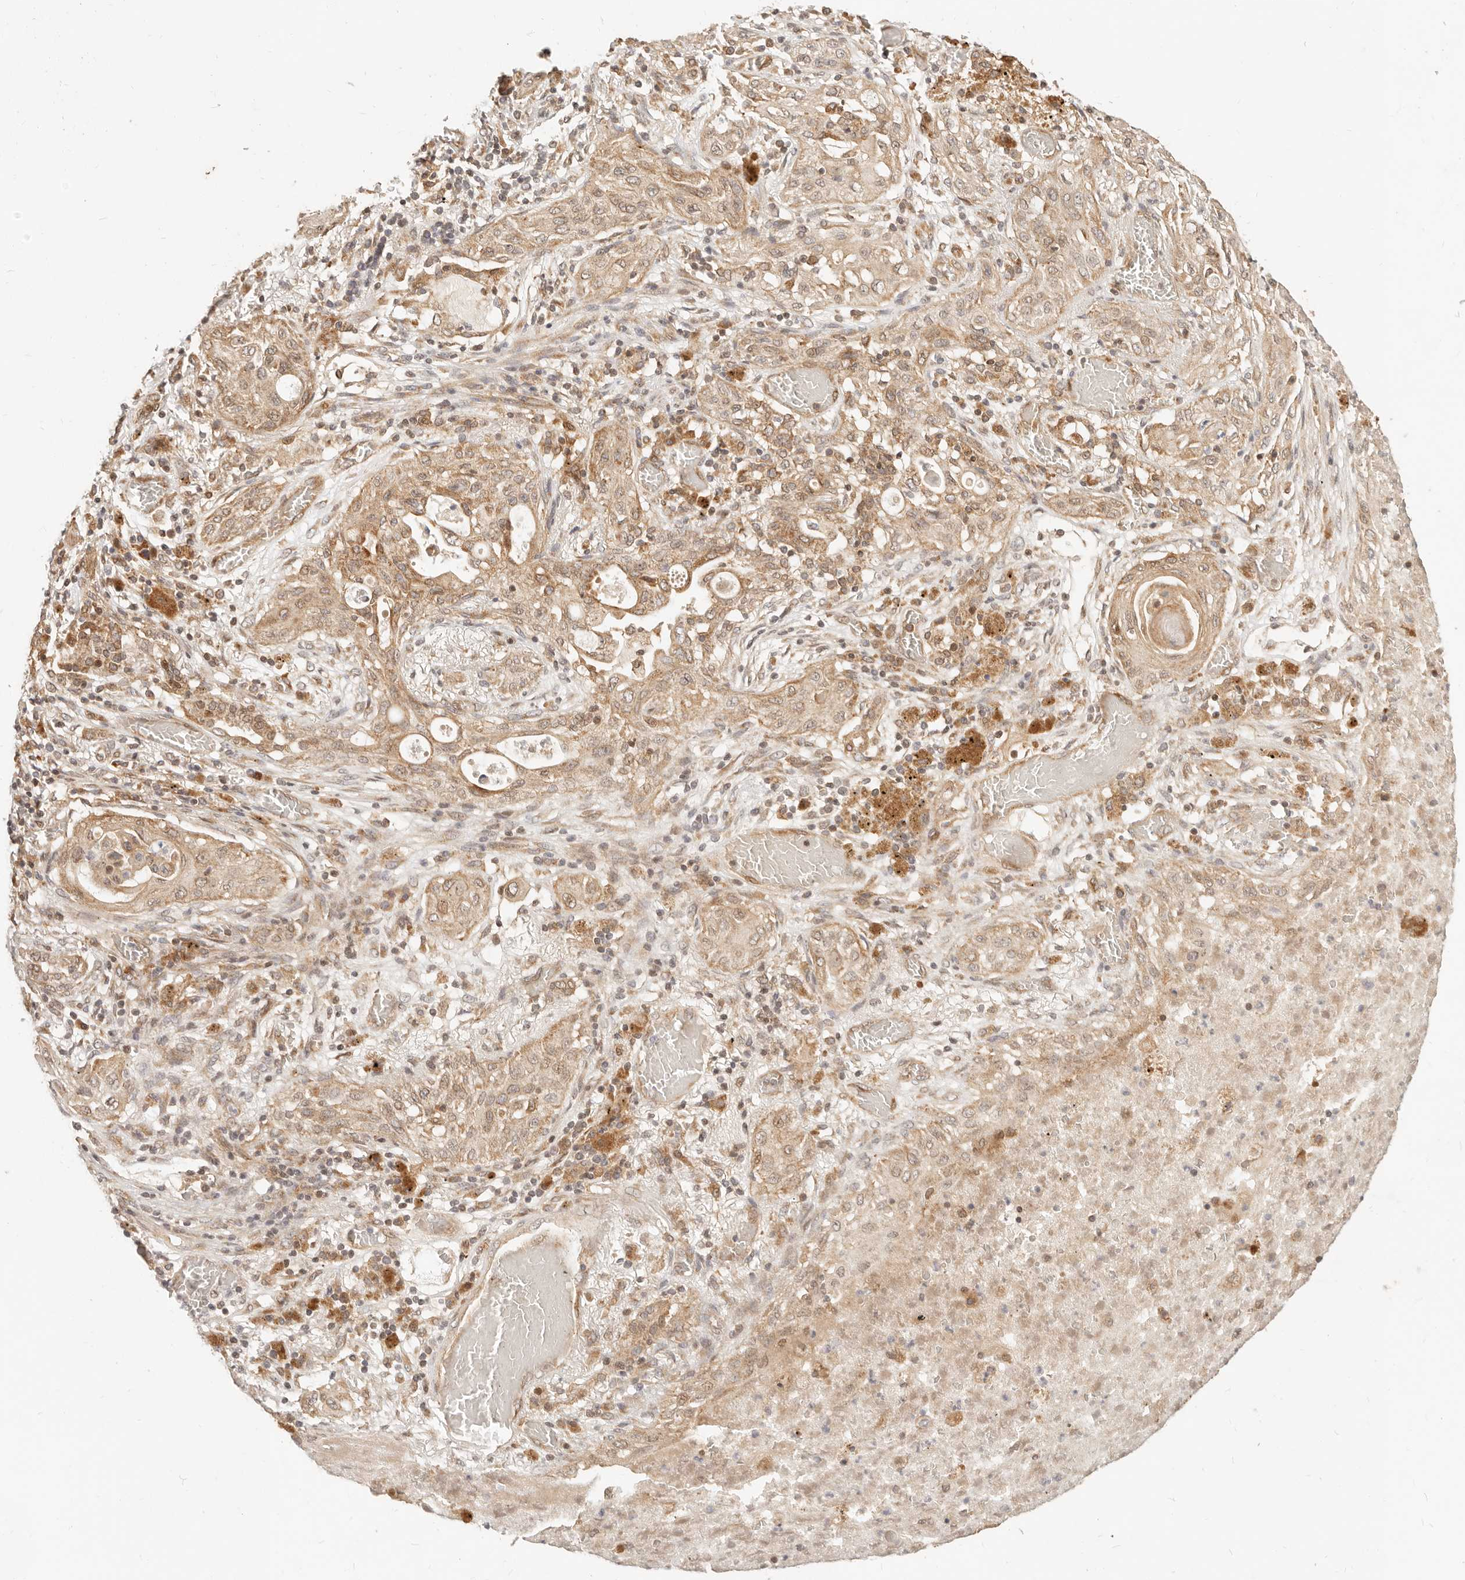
{"staining": {"intensity": "moderate", "quantity": ">75%", "location": "cytoplasmic/membranous"}, "tissue": "lung cancer", "cell_type": "Tumor cells", "image_type": "cancer", "snomed": [{"axis": "morphology", "description": "Squamous cell carcinoma, NOS"}, {"axis": "topography", "description": "Lung"}], "caption": "Tumor cells exhibit medium levels of moderate cytoplasmic/membranous positivity in approximately >75% of cells in human lung cancer.", "gene": "TIMM17A", "patient": {"sex": "female", "age": 47}}